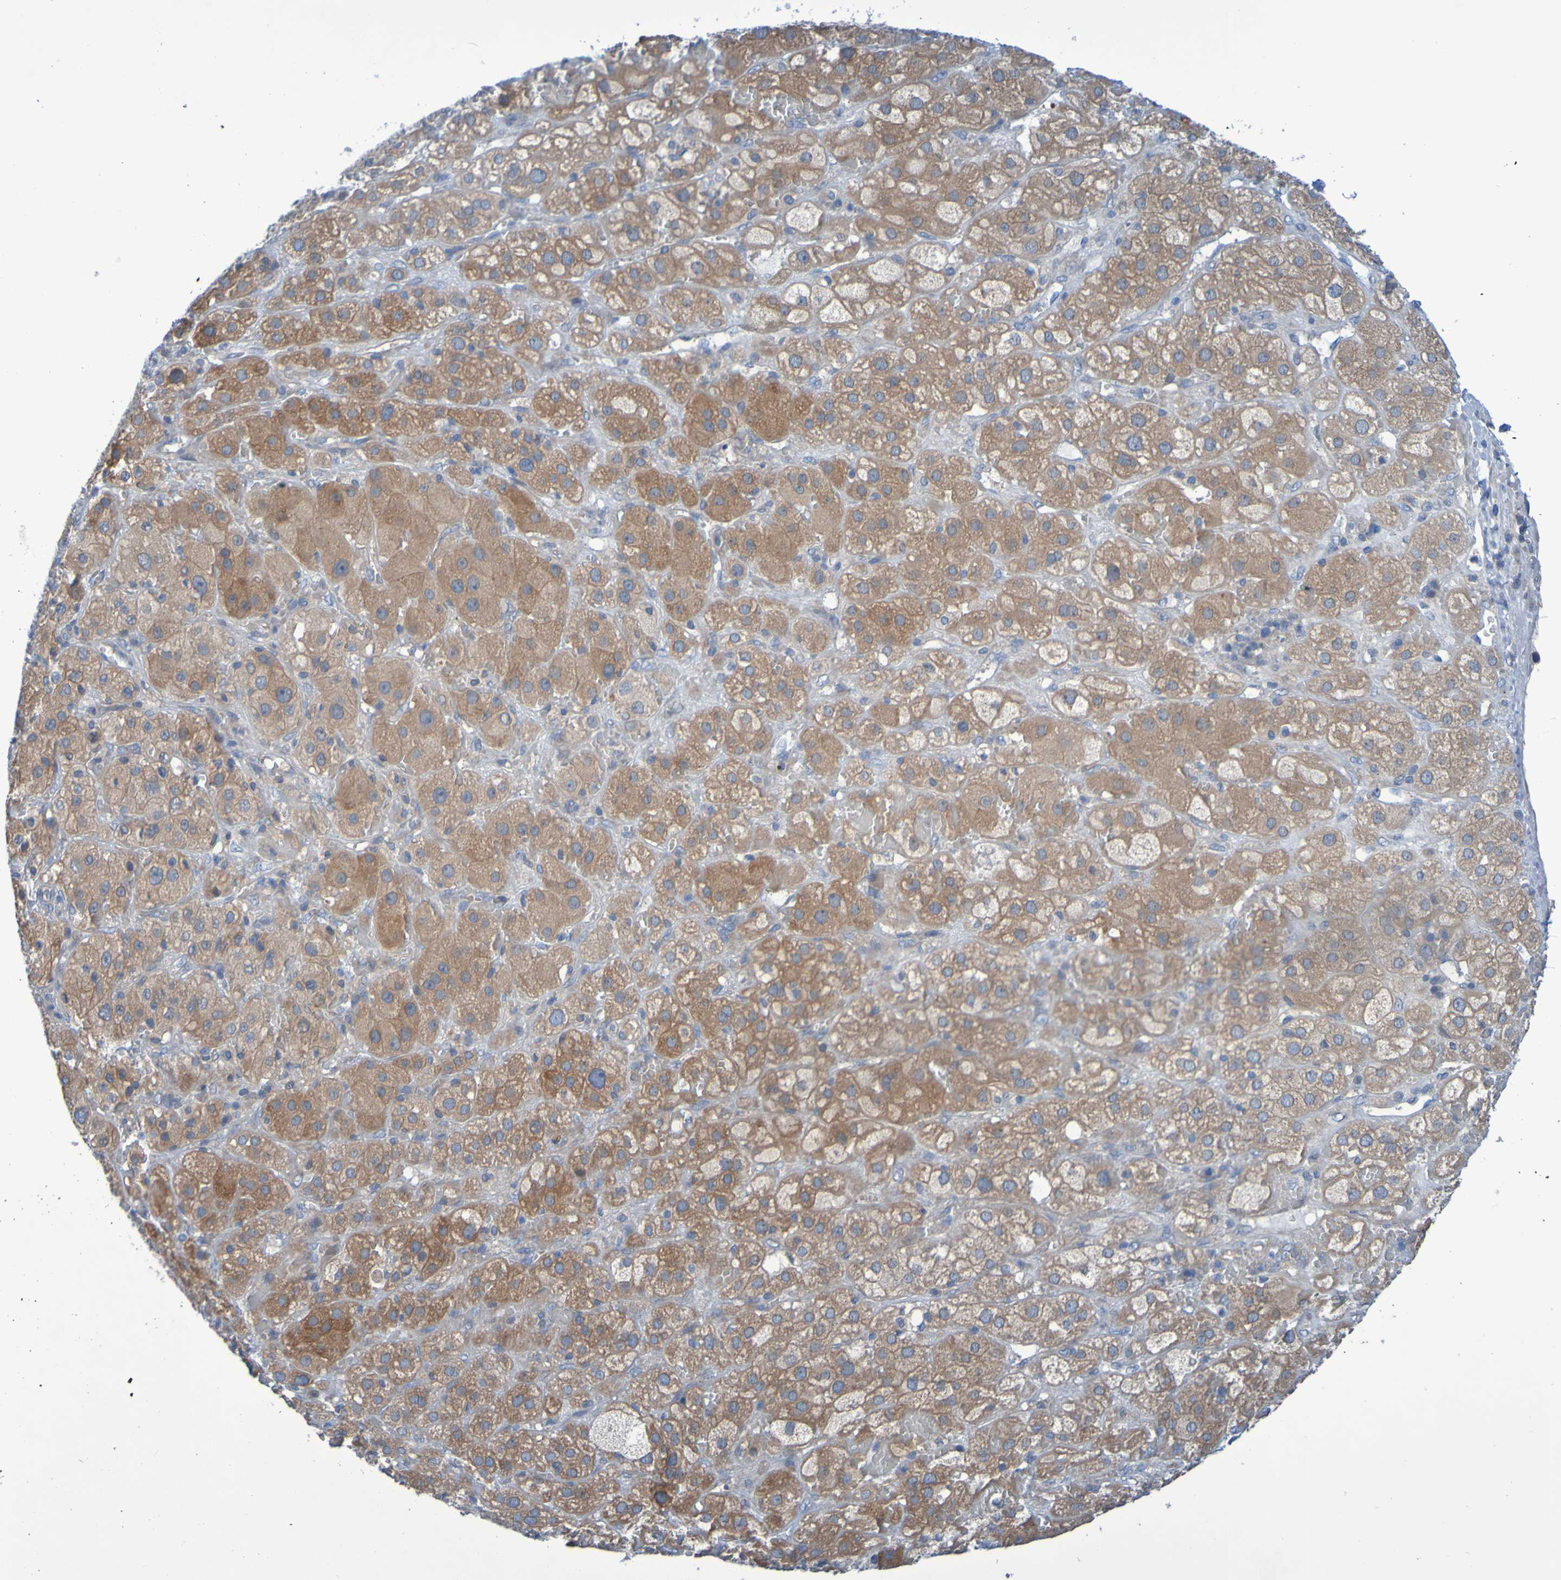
{"staining": {"intensity": "moderate", "quantity": ">75%", "location": "cytoplasmic/membranous"}, "tissue": "adrenal gland", "cell_type": "Glandular cells", "image_type": "normal", "snomed": [{"axis": "morphology", "description": "Normal tissue, NOS"}, {"axis": "topography", "description": "Adrenal gland"}], "caption": "This is a micrograph of immunohistochemistry staining of unremarkable adrenal gland, which shows moderate staining in the cytoplasmic/membranous of glandular cells.", "gene": "NPRL3", "patient": {"sex": "female", "age": 47}}